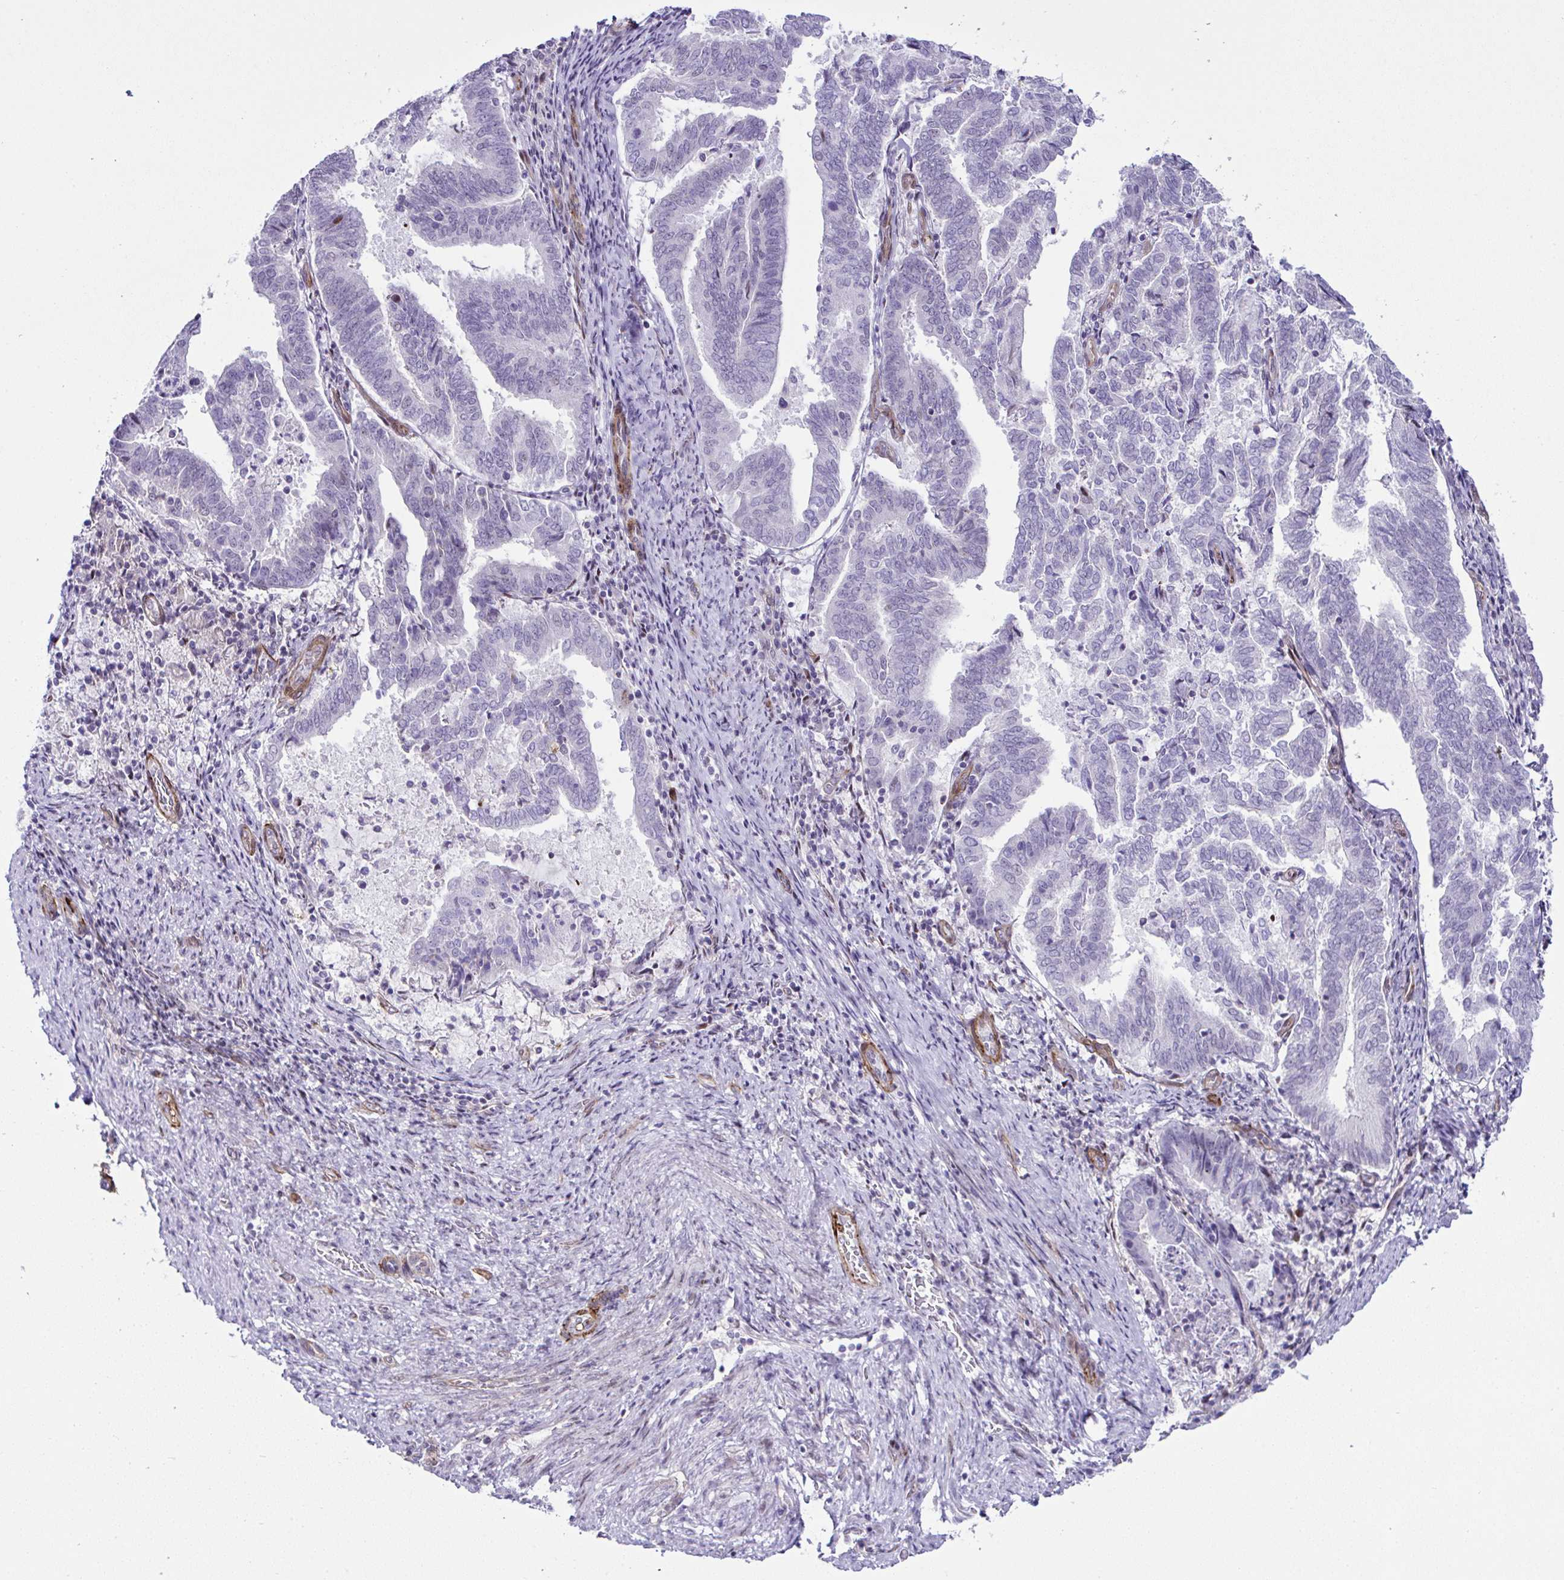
{"staining": {"intensity": "negative", "quantity": "none", "location": "none"}, "tissue": "endometrial cancer", "cell_type": "Tumor cells", "image_type": "cancer", "snomed": [{"axis": "morphology", "description": "Adenocarcinoma, NOS"}, {"axis": "topography", "description": "Endometrium"}], "caption": "This is an immunohistochemistry histopathology image of human endometrial cancer. There is no expression in tumor cells.", "gene": "FBXO34", "patient": {"sex": "female", "age": 80}}